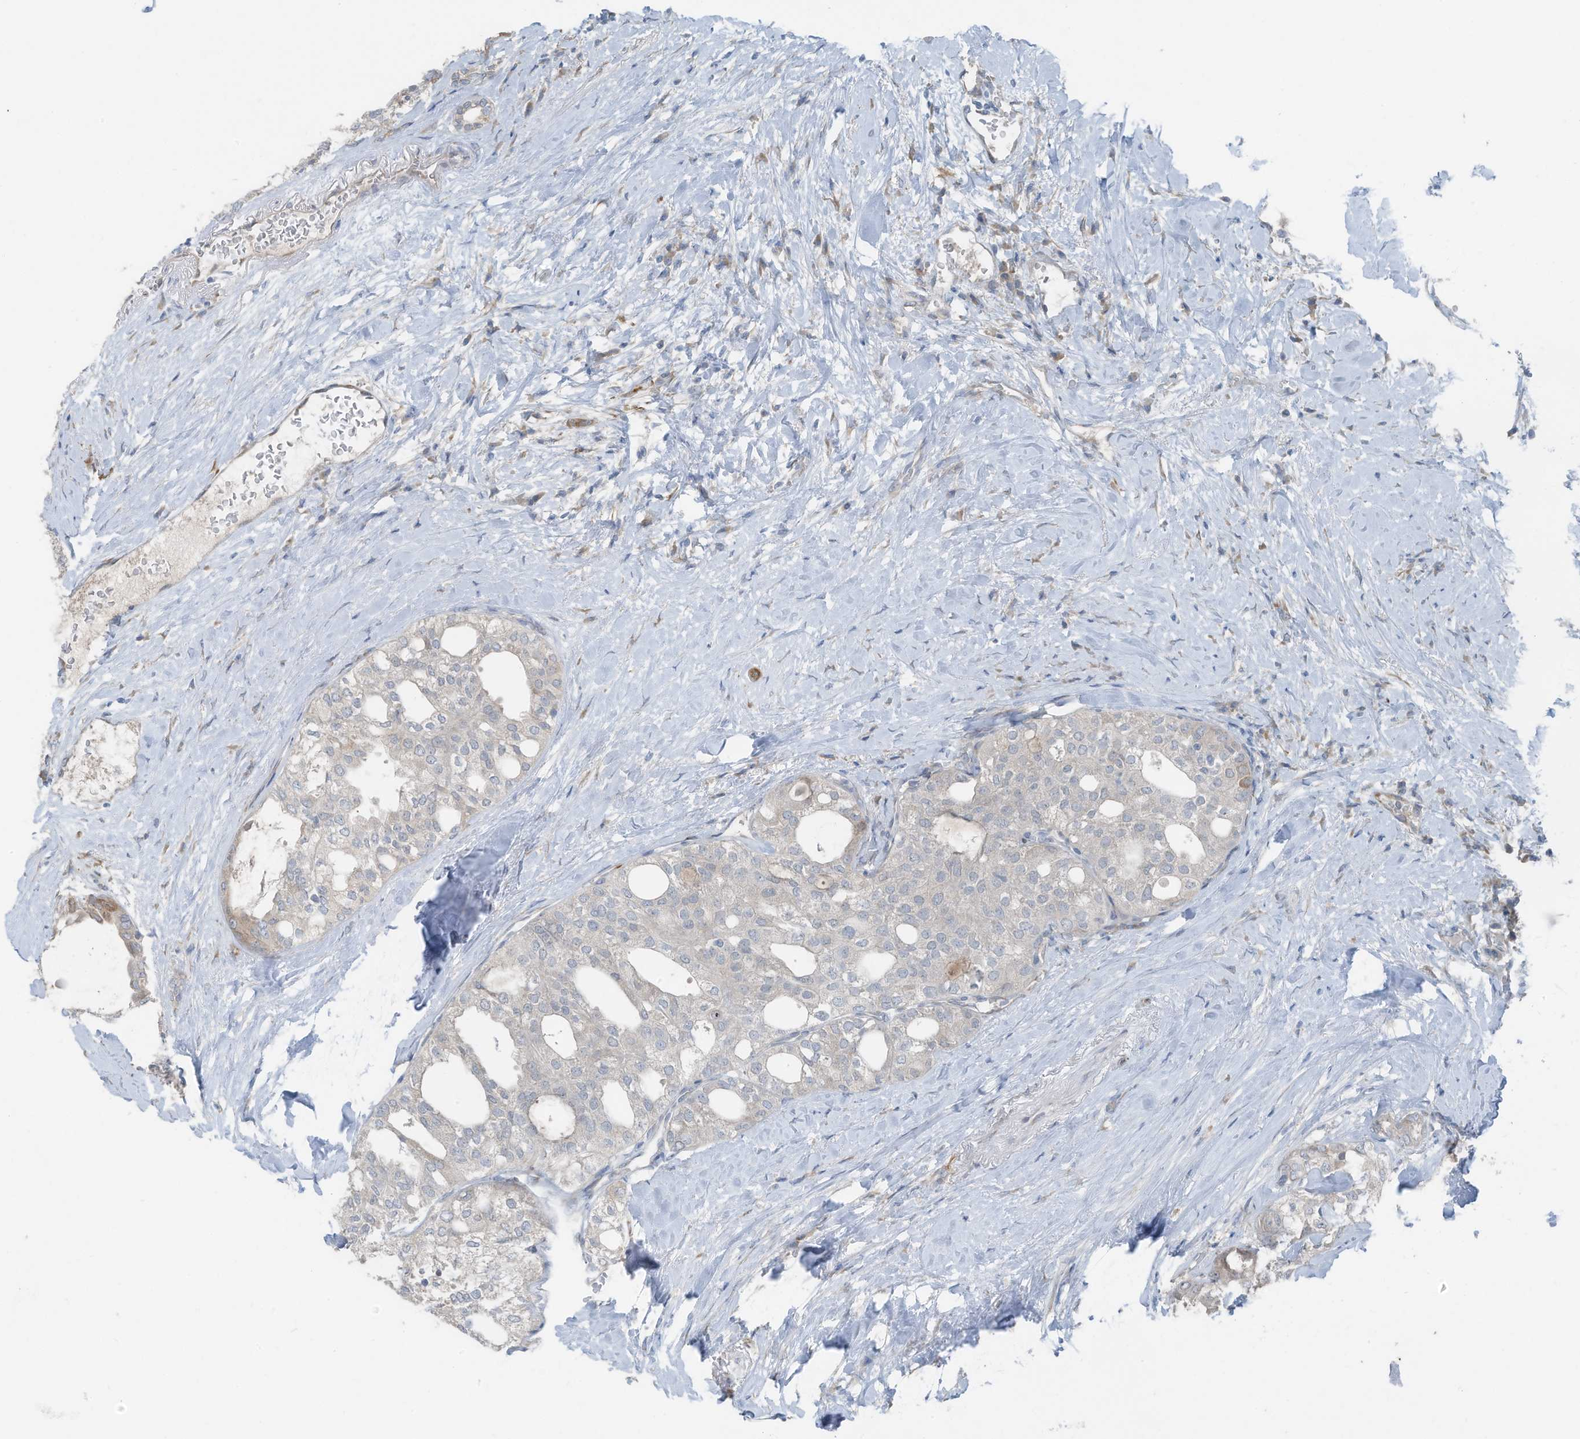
{"staining": {"intensity": "negative", "quantity": "none", "location": "none"}, "tissue": "thyroid cancer", "cell_type": "Tumor cells", "image_type": "cancer", "snomed": [{"axis": "morphology", "description": "Follicular adenoma carcinoma, NOS"}, {"axis": "topography", "description": "Thyroid gland"}], "caption": "Thyroid cancer (follicular adenoma carcinoma) stained for a protein using immunohistochemistry exhibits no positivity tumor cells.", "gene": "ARHGEF33", "patient": {"sex": "male", "age": 75}}